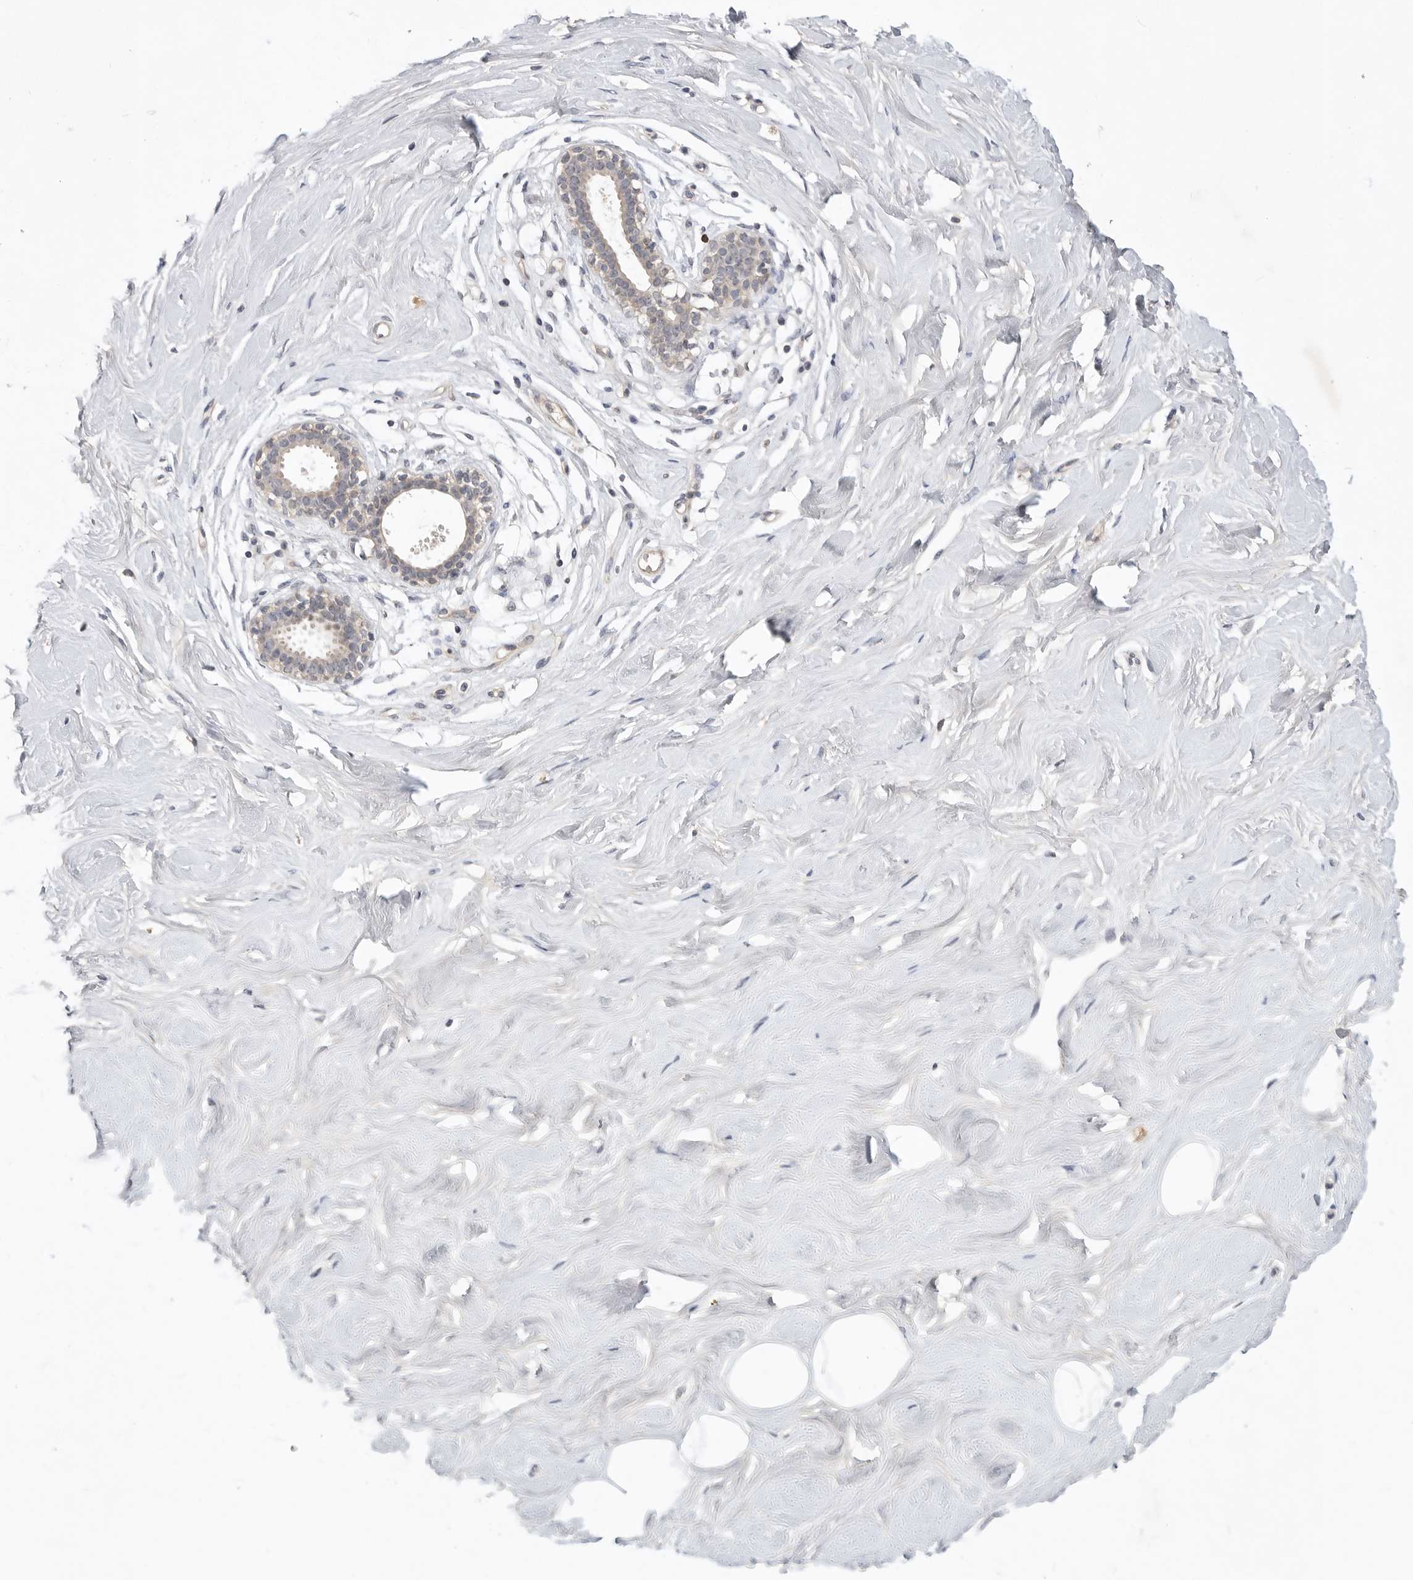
{"staining": {"intensity": "negative", "quantity": "none", "location": "none"}, "tissue": "breast", "cell_type": "Adipocytes", "image_type": "normal", "snomed": [{"axis": "morphology", "description": "Normal tissue, NOS"}, {"axis": "topography", "description": "Breast"}], "caption": "Adipocytes show no significant expression in unremarkable breast. (DAB IHC with hematoxylin counter stain).", "gene": "ITGAD", "patient": {"sex": "female", "age": 23}}